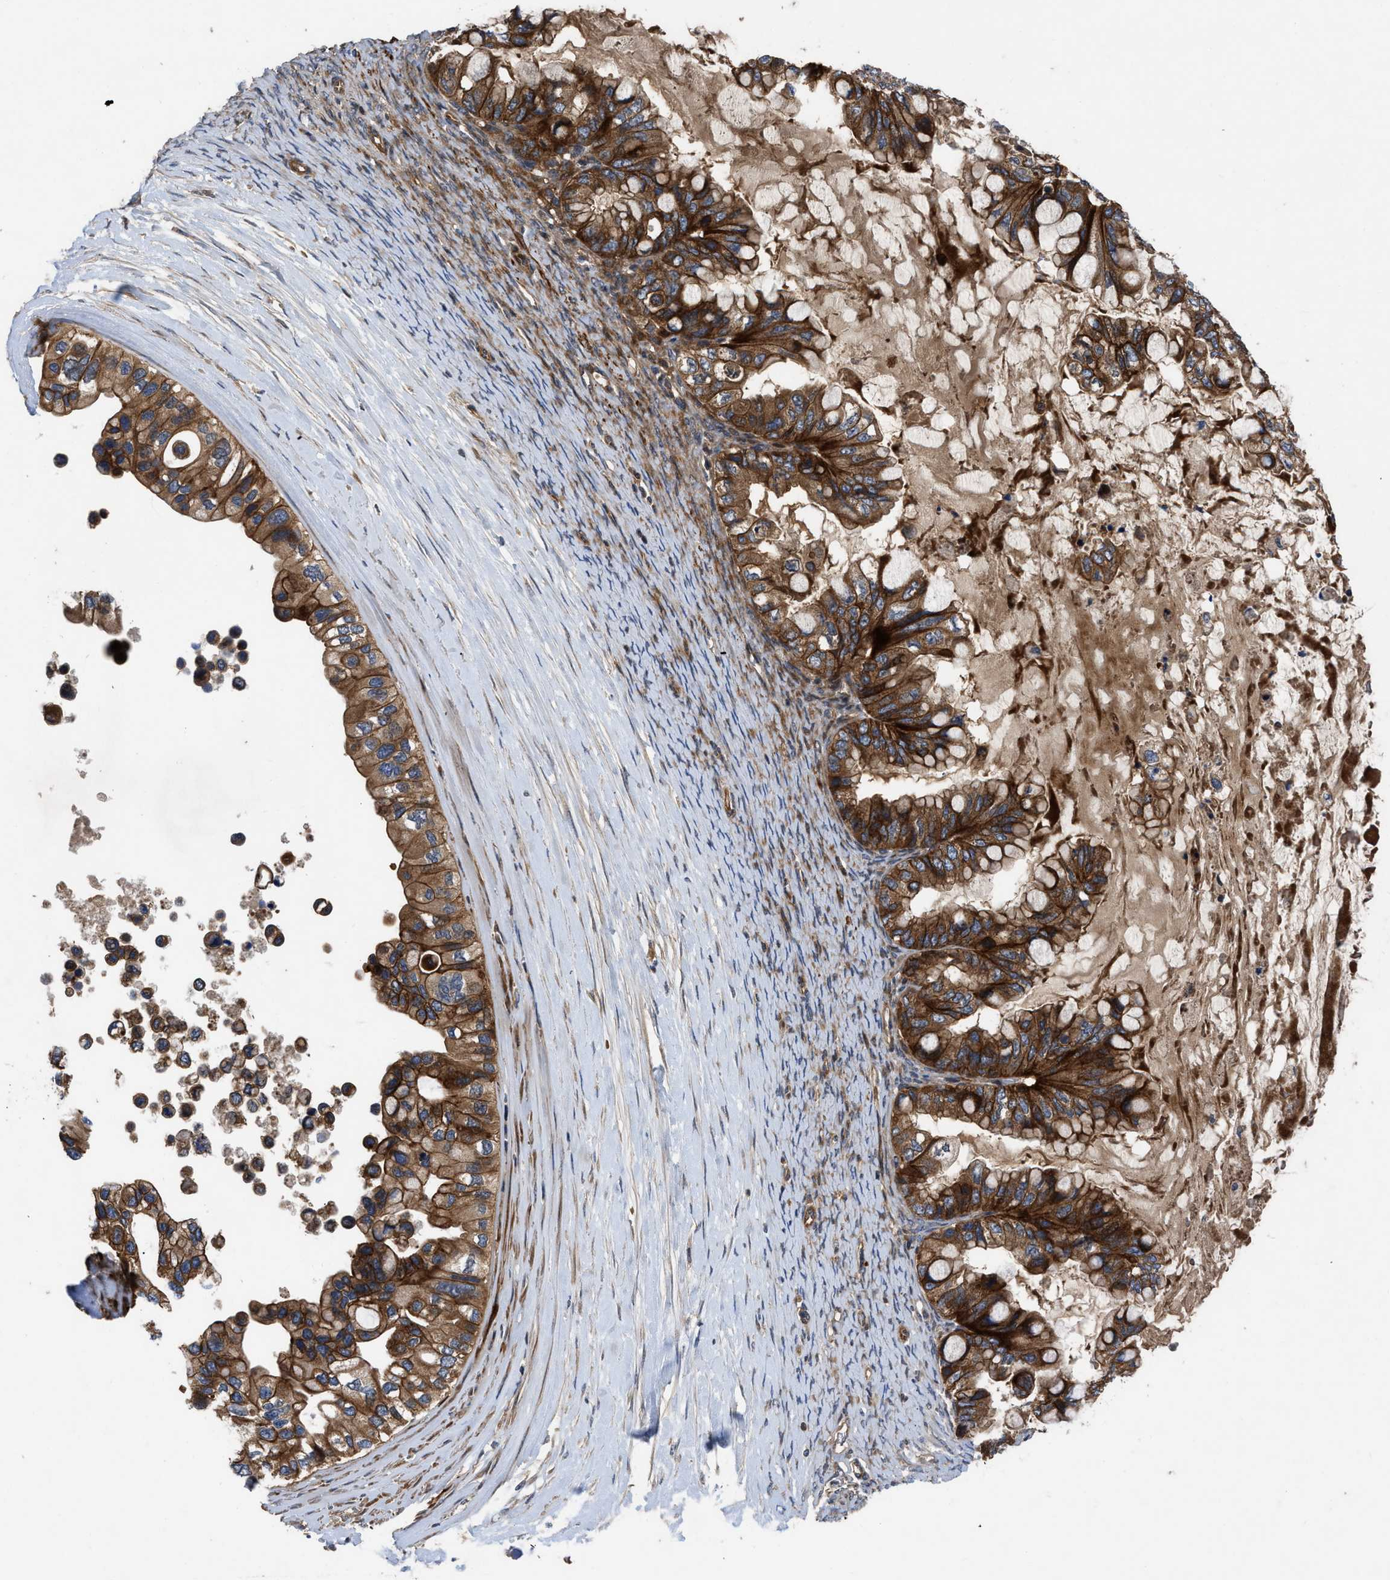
{"staining": {"intensity": "strong", "quantity": ">75%", "location": "cytoplasmic/membranous"}, "tissue": "ovarian cancer", "cell_type": "Tumor cells", "image_type": "cancer", "snomed": [{"axis": "morphology", "description": "Cystadenocarcinoma, mucinous, NOS"}, {"axis": "topography", "description": "Ovary"}], "caption": "The photomicrograph displays a brown stain indicating the presence of a protein in the cytoplasmic/membranous of tumor cells in ovarian mucinous cystadenocarcinoma.", "gene": "CNNM3", "patient": {"sex": "female", "age": 80}}